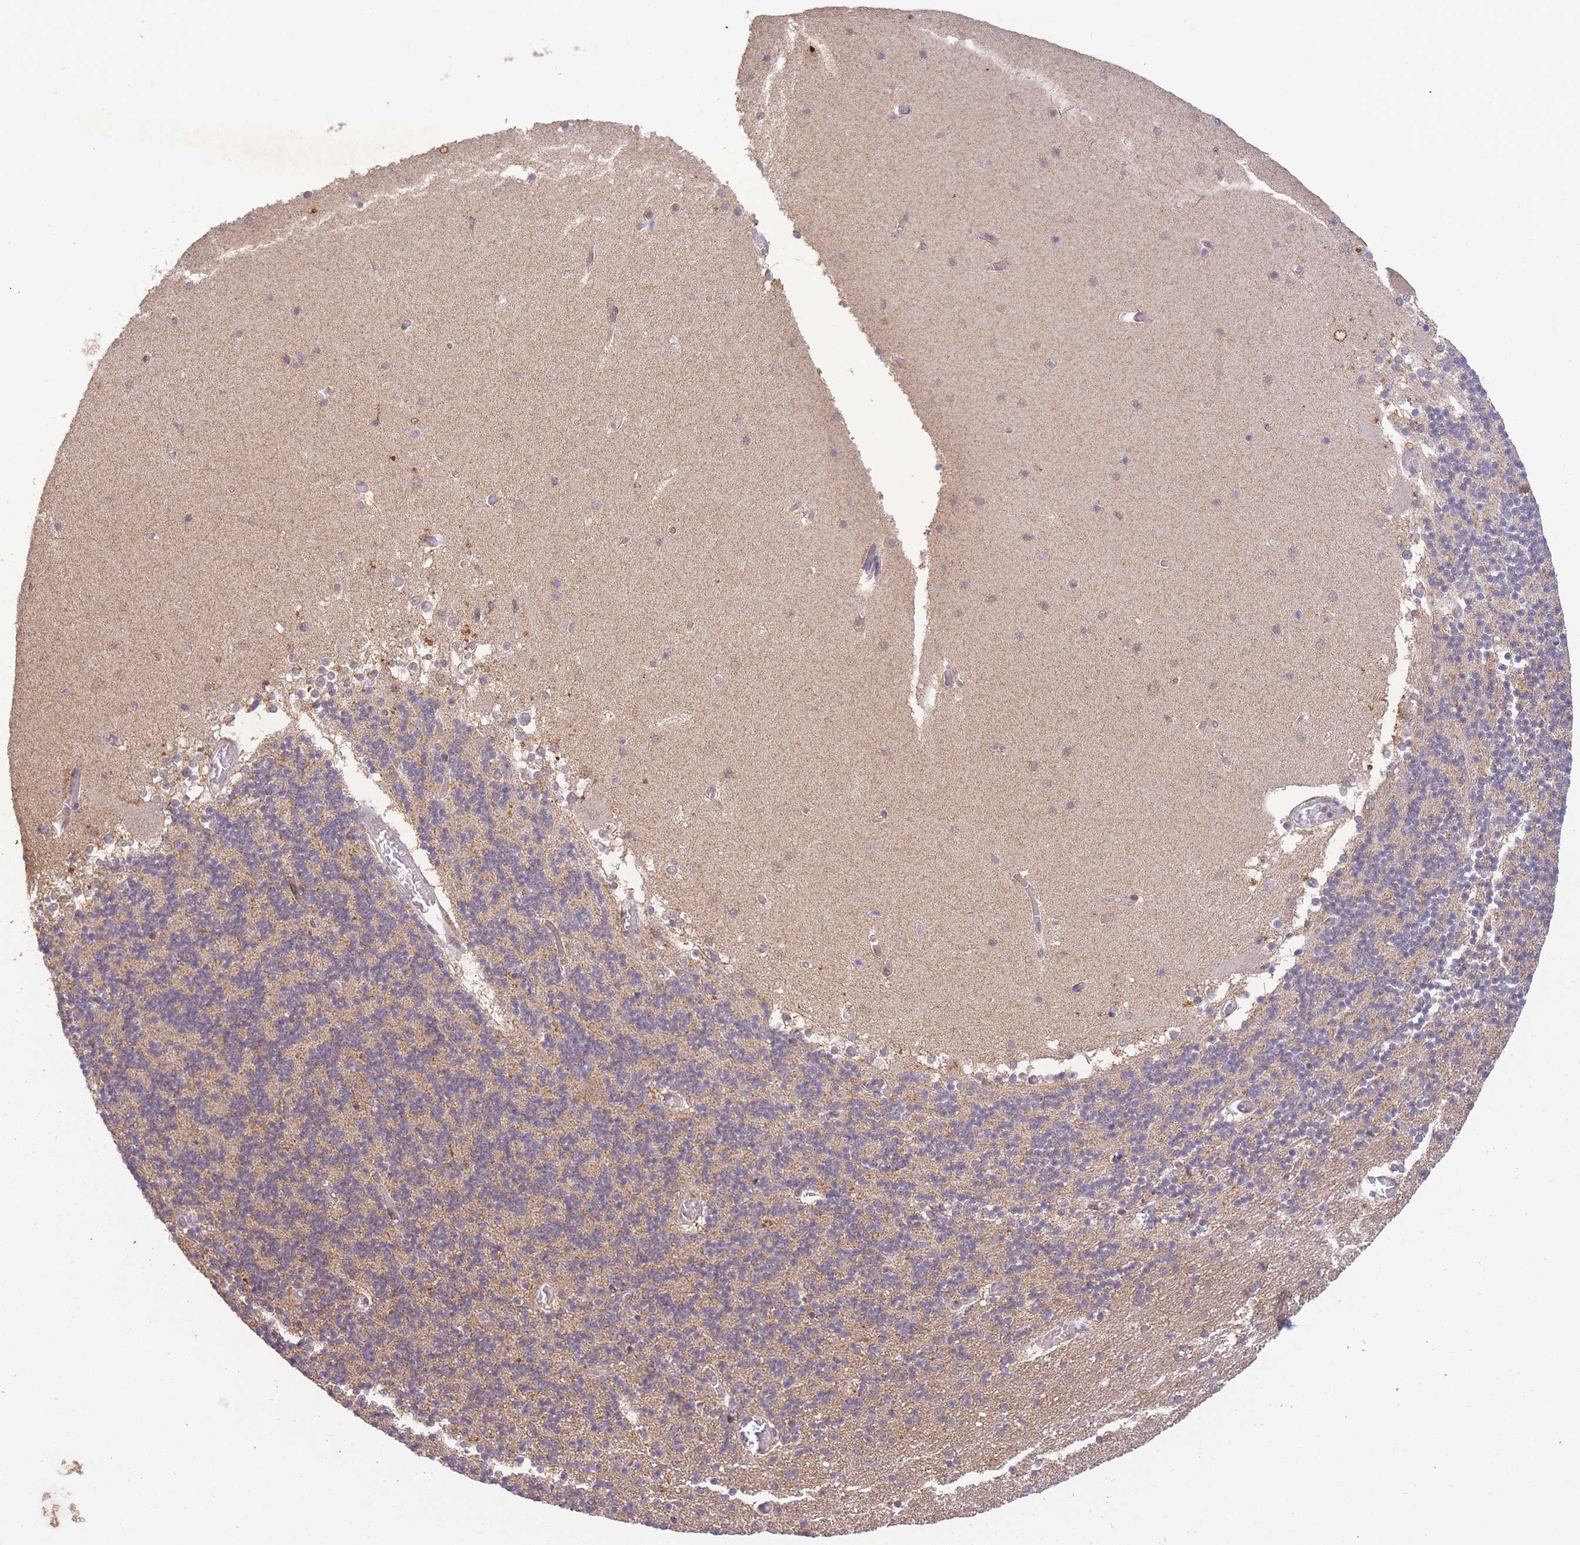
{"staining": {"intensity": "weak", "quantity": "<25%", "location": "cytoplasmic/membranous"}, "tissue": "cerebellum", "cell_type": "Cells in granular layer", "image_type": "normal", "snomed": [{"axis": "morphology", "description": "Normal tissue, NOS"}, {"axis": "topography", "description": "Cerebellum"}], "caption": "High power microscopy histopathology image of an immunohistochemistry (IHC) image of benign cerebellum, revealing no significant expression in cells in granular layer. (Immunohistochemistry (ihc), brightfield microscopy, high magnification).", "gene": "RNF144B", "patient": {"sex": "female", "age": 28}}